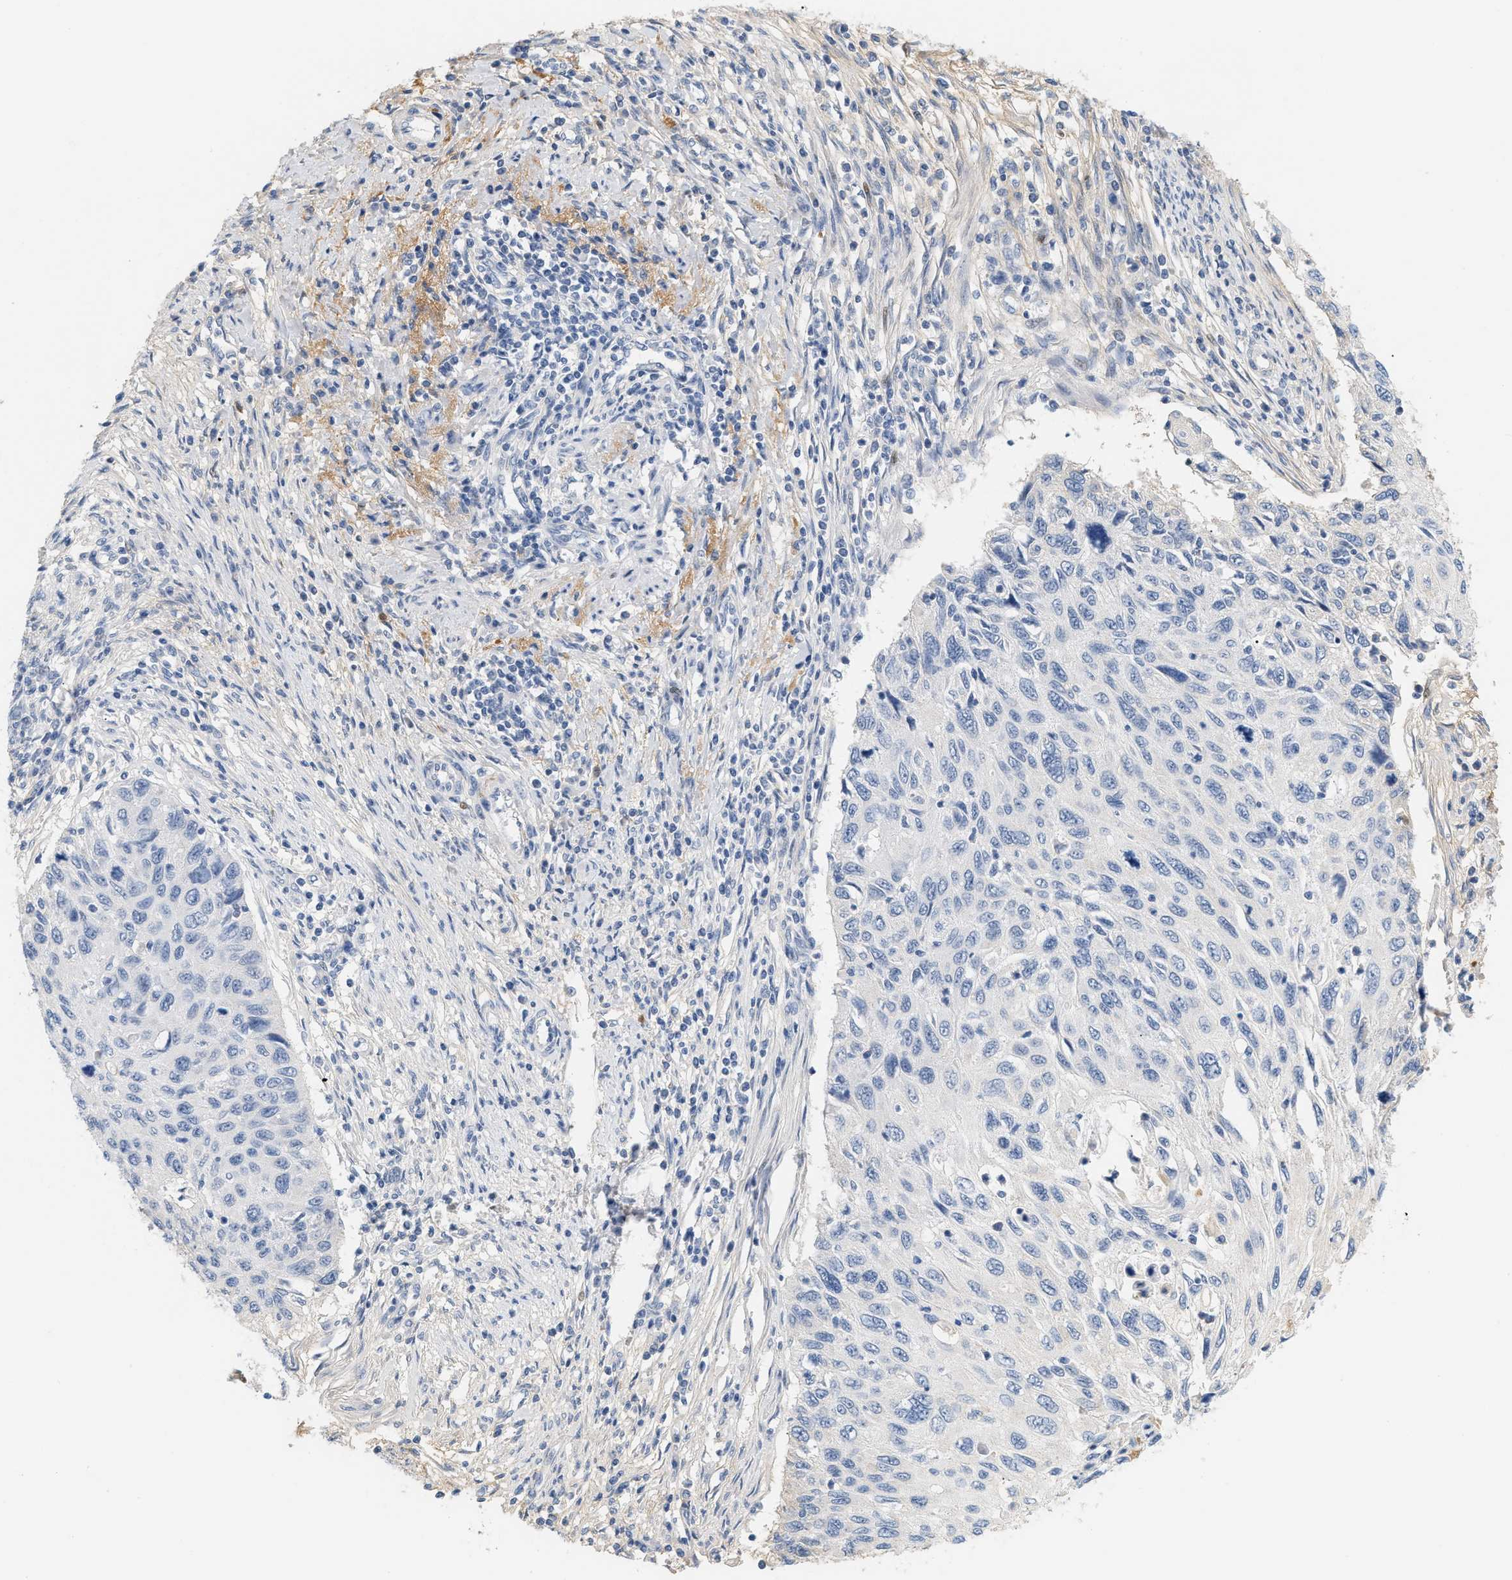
{"staining": {"intensity": "negative", "quantity": "none", "location": "none"}, "tissue": "cervical cancer", "cell_type": "Tumor cells", "image_type": "cancer", "snomed": [{"axis": "morphology", "description": "Squamous cell carcinoma, NOS"}, {"axis": "topography", "description": "Cervix"}], "caption": "Immunohistochemistry (IHC) micrograph of neoplastic tissue: human squamous cell carcinoma (cervical) stained with DAB (3,3'-diaminobenzidine) shows no significant protein expression in tumor cells.", "gene": "CFH", "patient": {"sex": "female", "age": 70}}